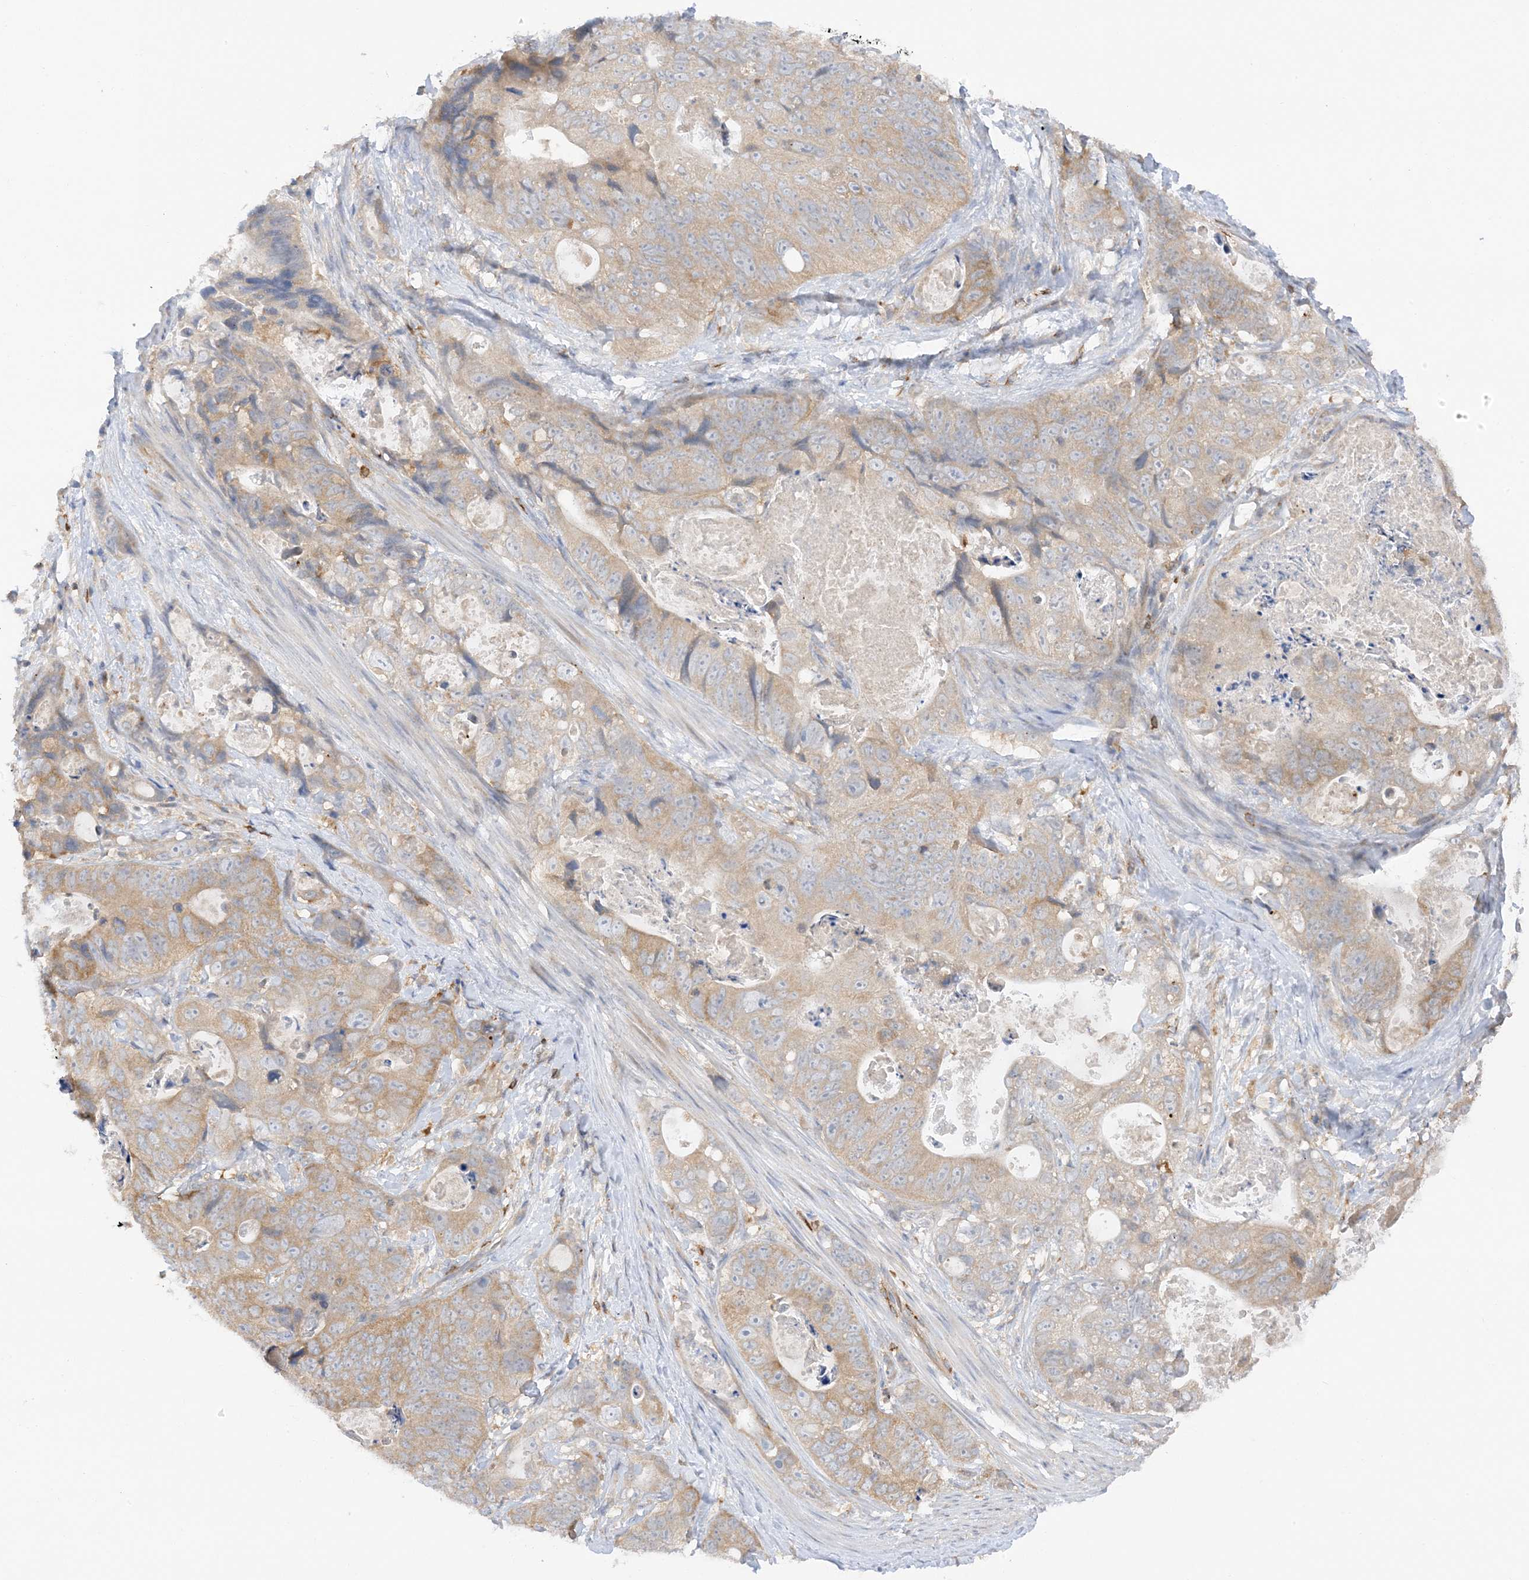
{"staining": {"intensity": "weak", "quantity": "25%-75%", "location": "cytoplasmic/membranous"}, "tissue": "stomach cancer", "cell_type": "Tumor cells", "image_type": "cancer", "snomed": [{"axis": "morphology", "description": "Normal tissue, NOS"}, {"axis": "morphology", "description": "Adenocarcinoma, NOS"}, {"axis": "topography", "description": "Stomach"}], "caption": "DAB (3,3'-diaminobenzidine) immunohistochemical staining of adenocarcinoma (stomach) exhibits weak cytoplasmic/membranous protein staining in approximately 25%-75% of tumor cells. (brown staining indicates protein expression, while blue staining denotes nuclei).", "gene": "PHACTR2", "patient": {"sex": "female", "age": 89}}